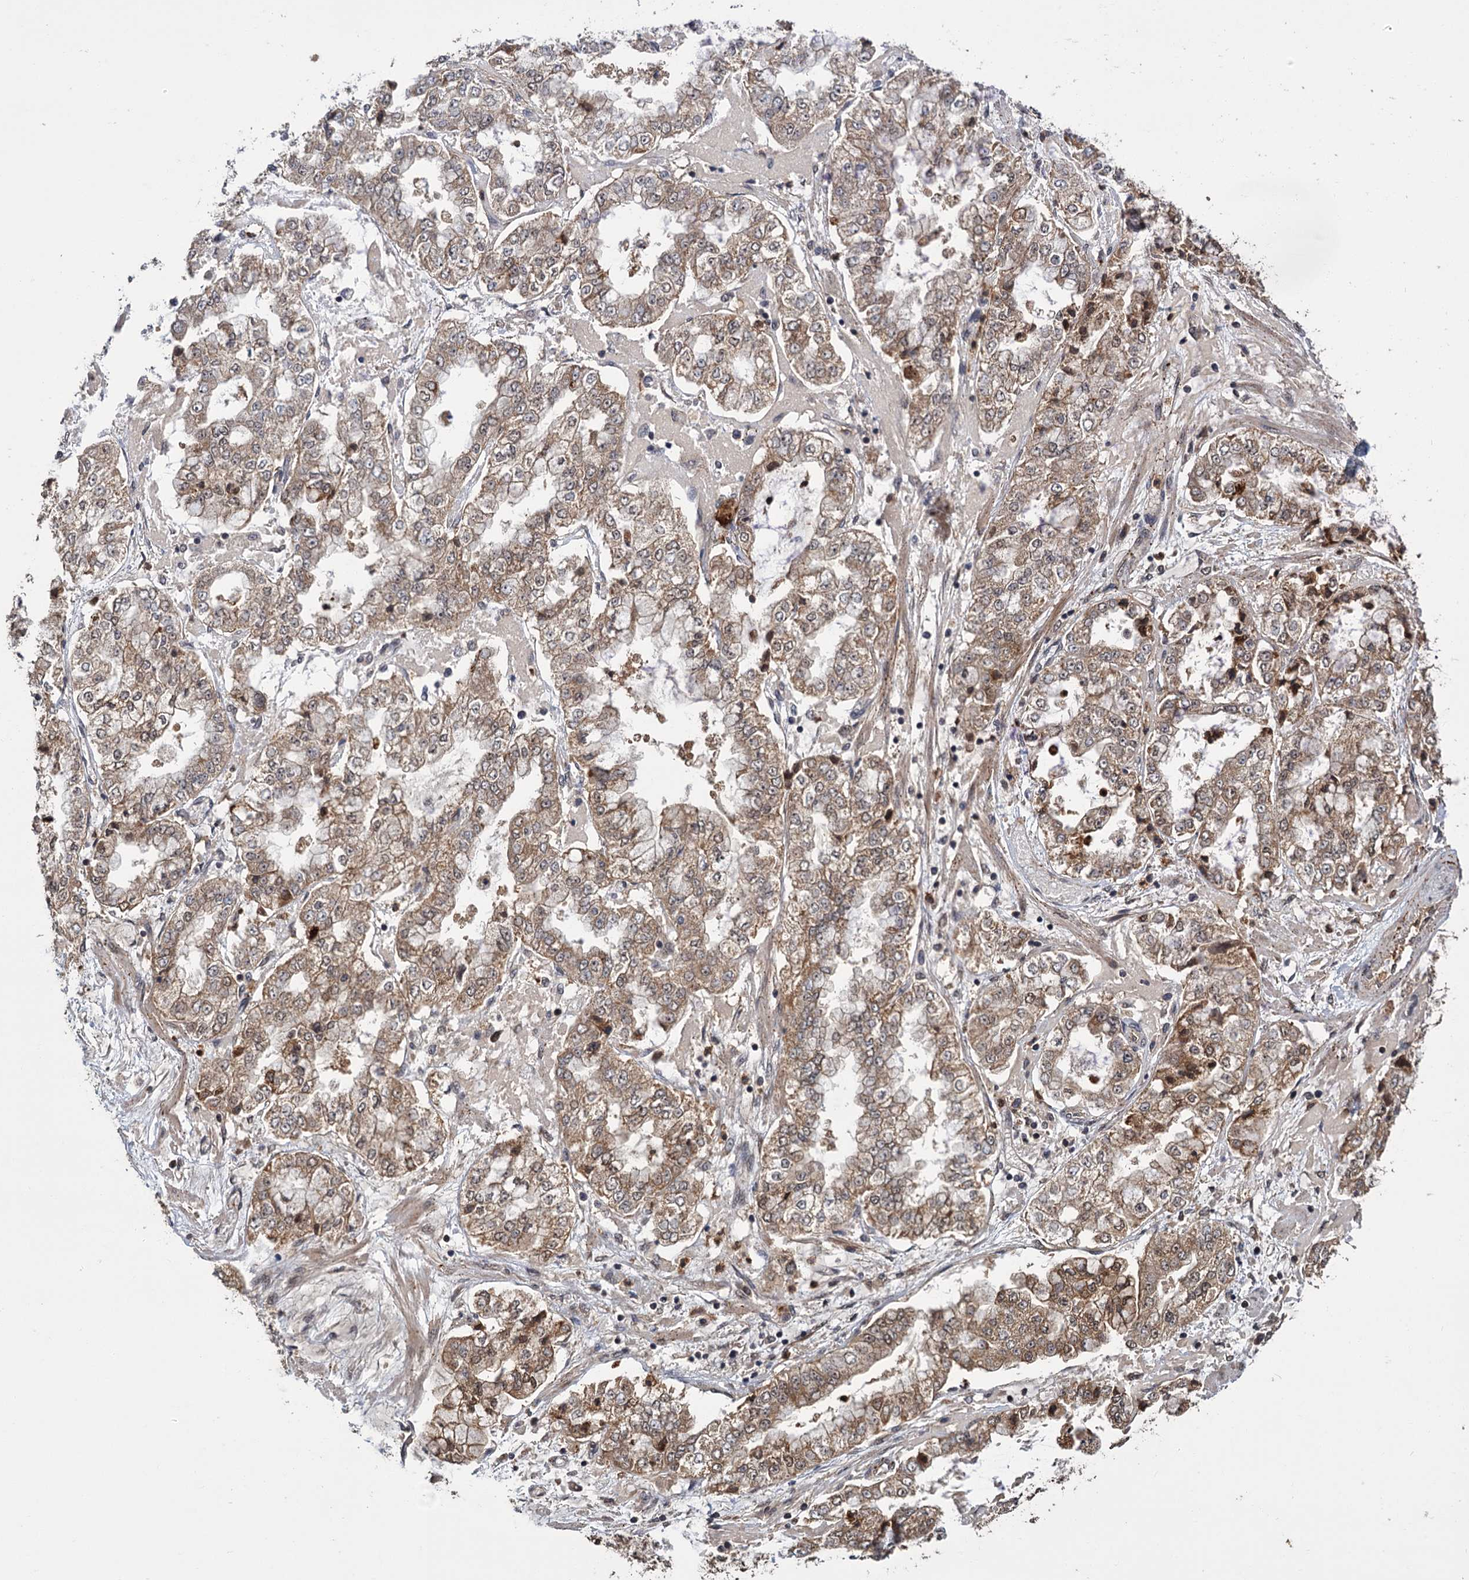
{"staining": {"intensity": "moderate", "quantity": ">75%", "location": "cytoplasmic/membranous"}, "tissue": "stomach cancer", "cell_type": "Tumor cells", "image_type": "cancer", "snomed": [{"axis": "morphology", "description": "Adenocarcinoma, NOS"}, {"axis": "topography", "description": "Stomach"}], "caption": "Stomach cancer tissue shows moderate cytoplasmic/membranous staining in approximately >75% of tumor cells (Brightfield microscopy of DAB IHC at high magnification).", "gene": "KANSL2", "patient": {"sex": "male", "age": 76}}